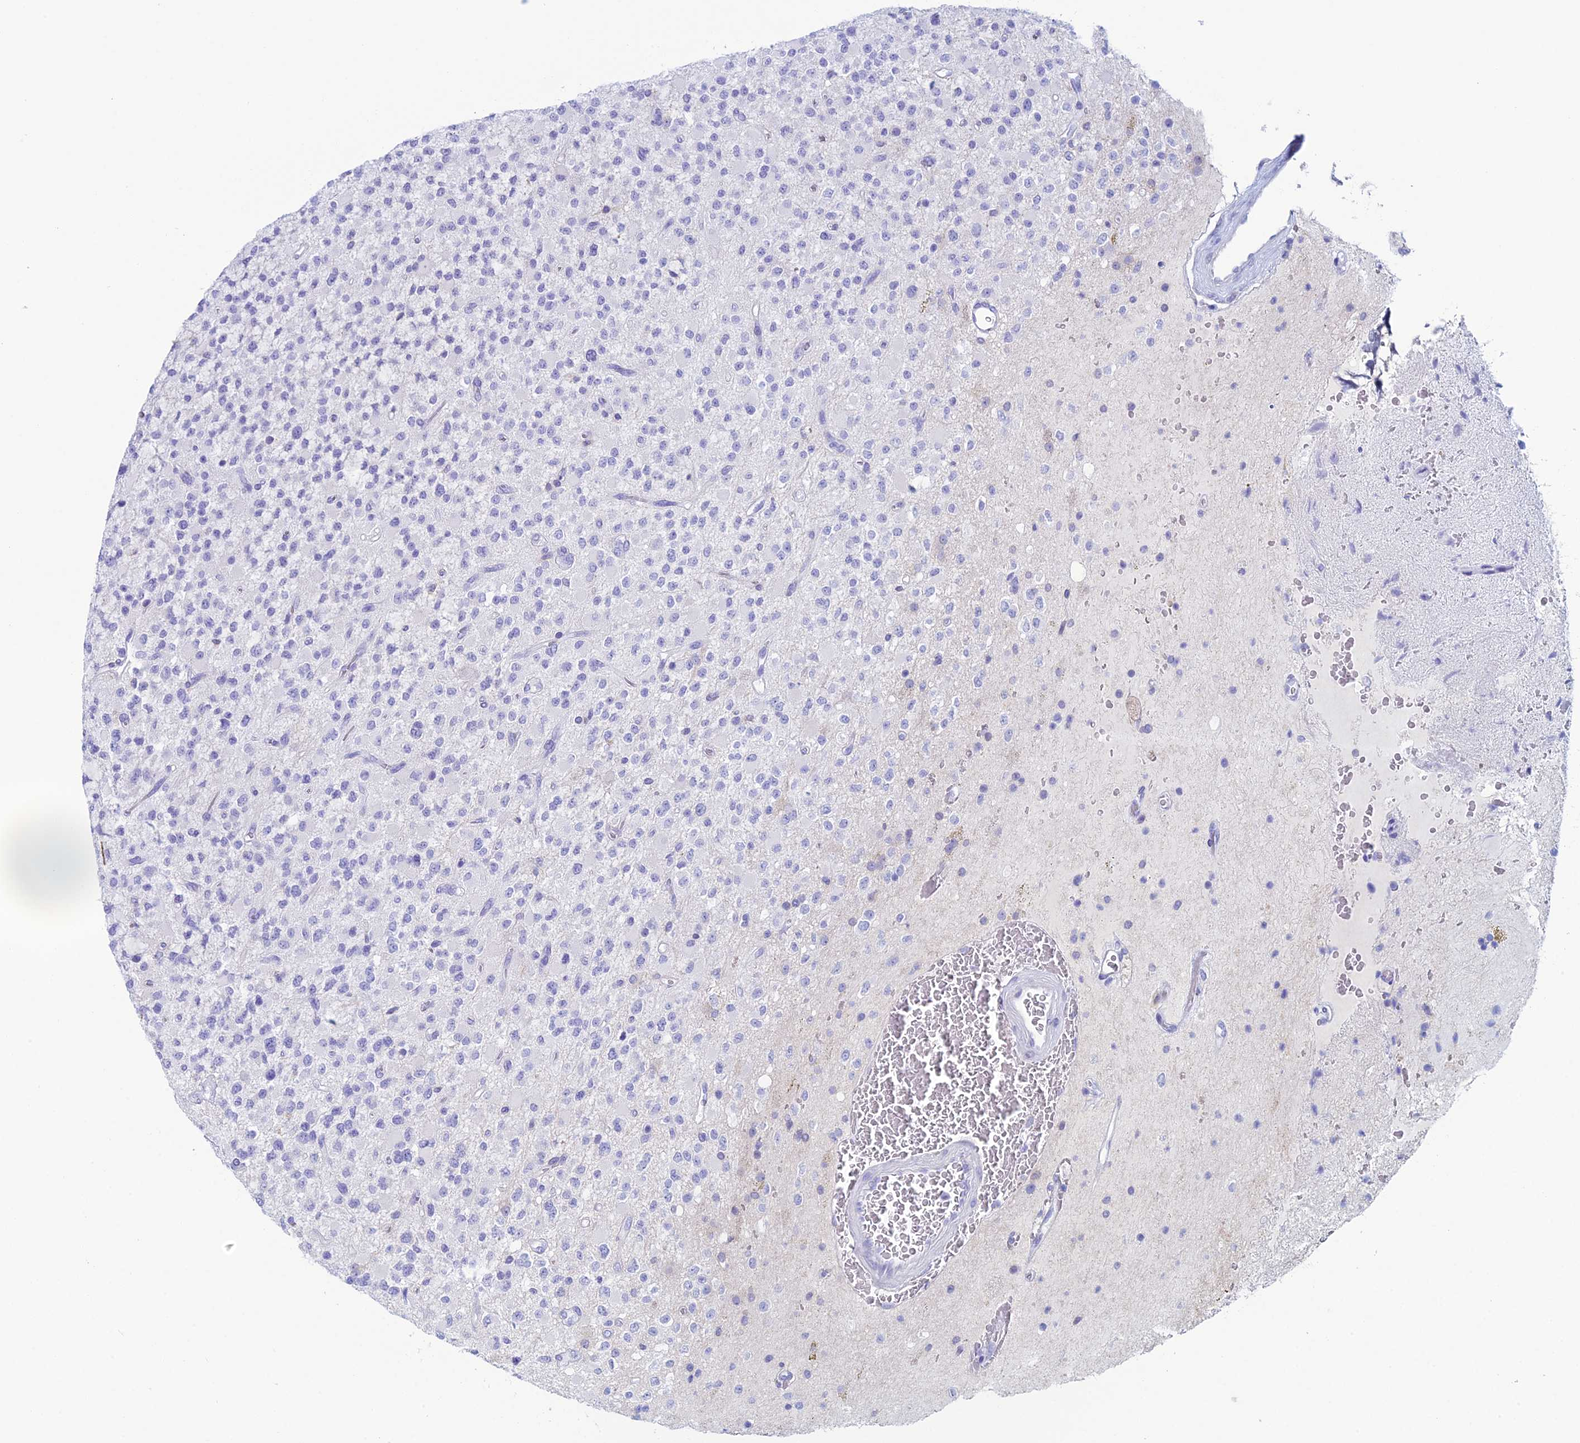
{"staining": {"intensity": "negative", "quantity": "none", "location": "none"}, "tissue": "glioma", "cell_type": "Tumor cells", "image_type": "cancer", "snomed": [{"axis": "morphology", "description": "Glioma, malignant, High grade"}, {"axis": "topography", "description": "Brain"}], "caption": "The photomicrograph demonstrates no significant expression in tumor cells of high-grade glioma (malignant).", "gene": "KCNK17", "patient": {"sex": "male", "age": 34}}